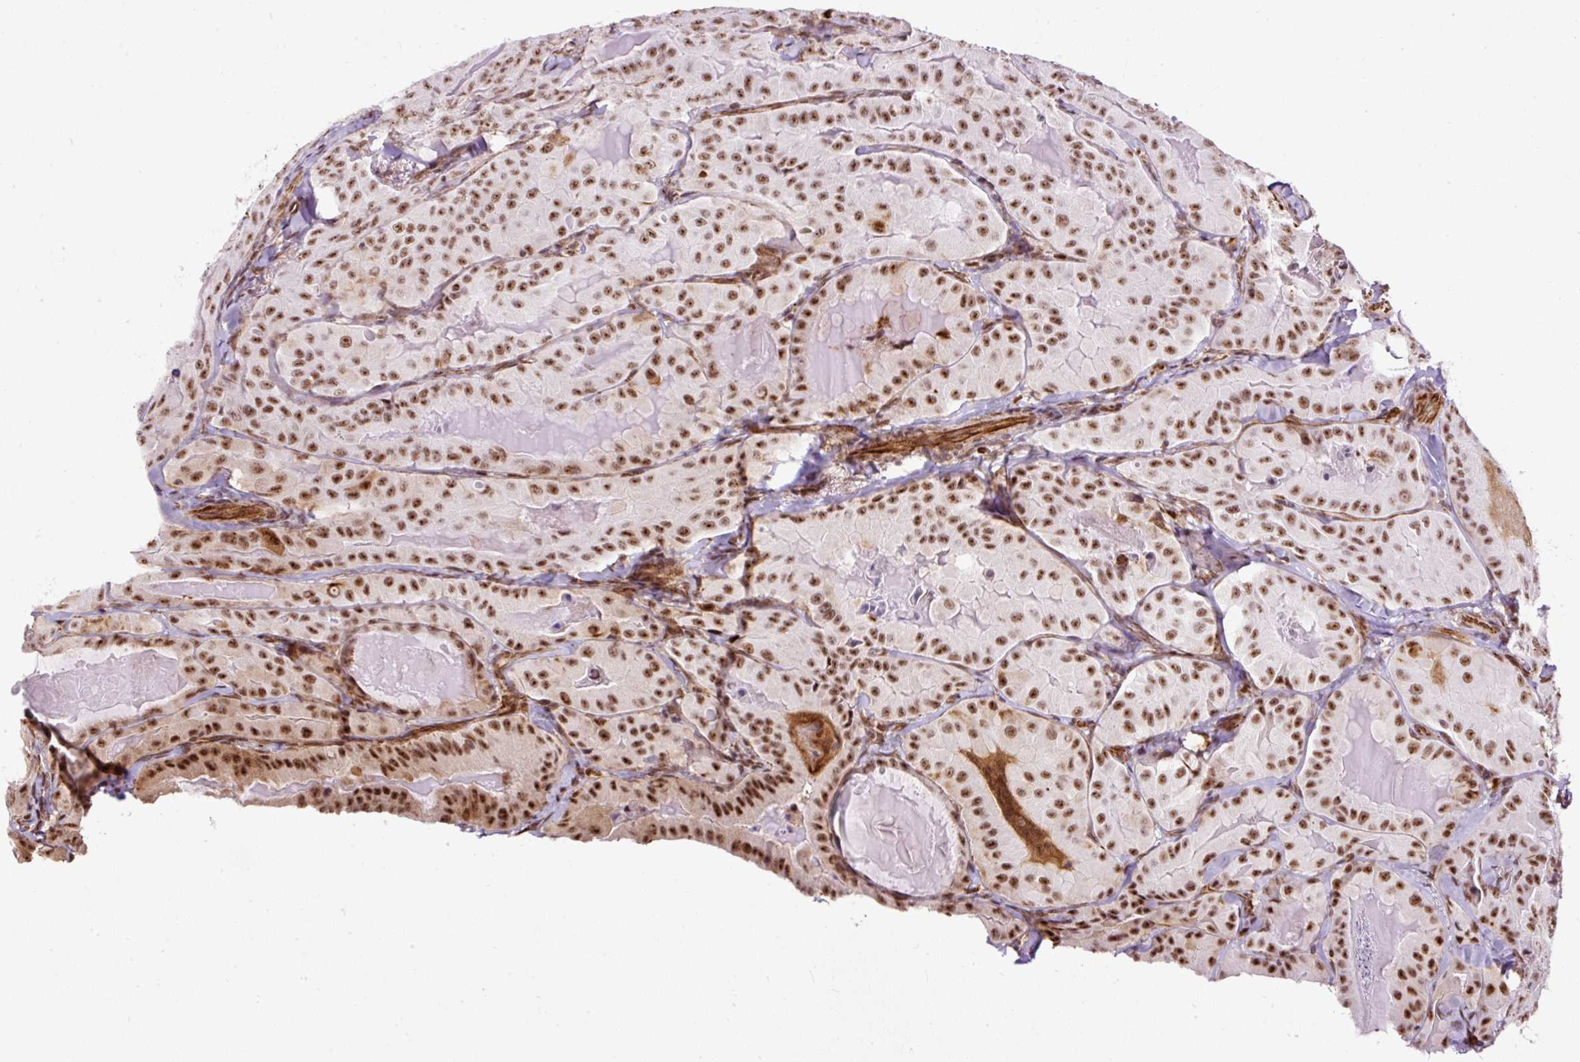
{"staining": {"intensity": "strong", "quantity": ">75%", "location": "nuclear"}, "tissue": "thyroid cancer", "cell_type": "Tumor cells", "image_type": "cancer", "snomed": [{"axis": "morphology", "description": "Papillary adenocarcinoma, NOS"}, {"axis": "topography", "description": "Thyroid gland"}], "caption": "A high-resolution micrograph shows immunohistochemistry (IHC) staining of papillary adenocarcinoma (thyroid), which reveals strong nuclear staining in approximately >75% of tumor cells. The staining was performed using DAB to visualize the protein expression in brown, while the nuclei were stained in blue with hematoxylin (Magnification: 20x).", "gene": "LUC7L2", "patient": {"sex": "female", "age": 68}}